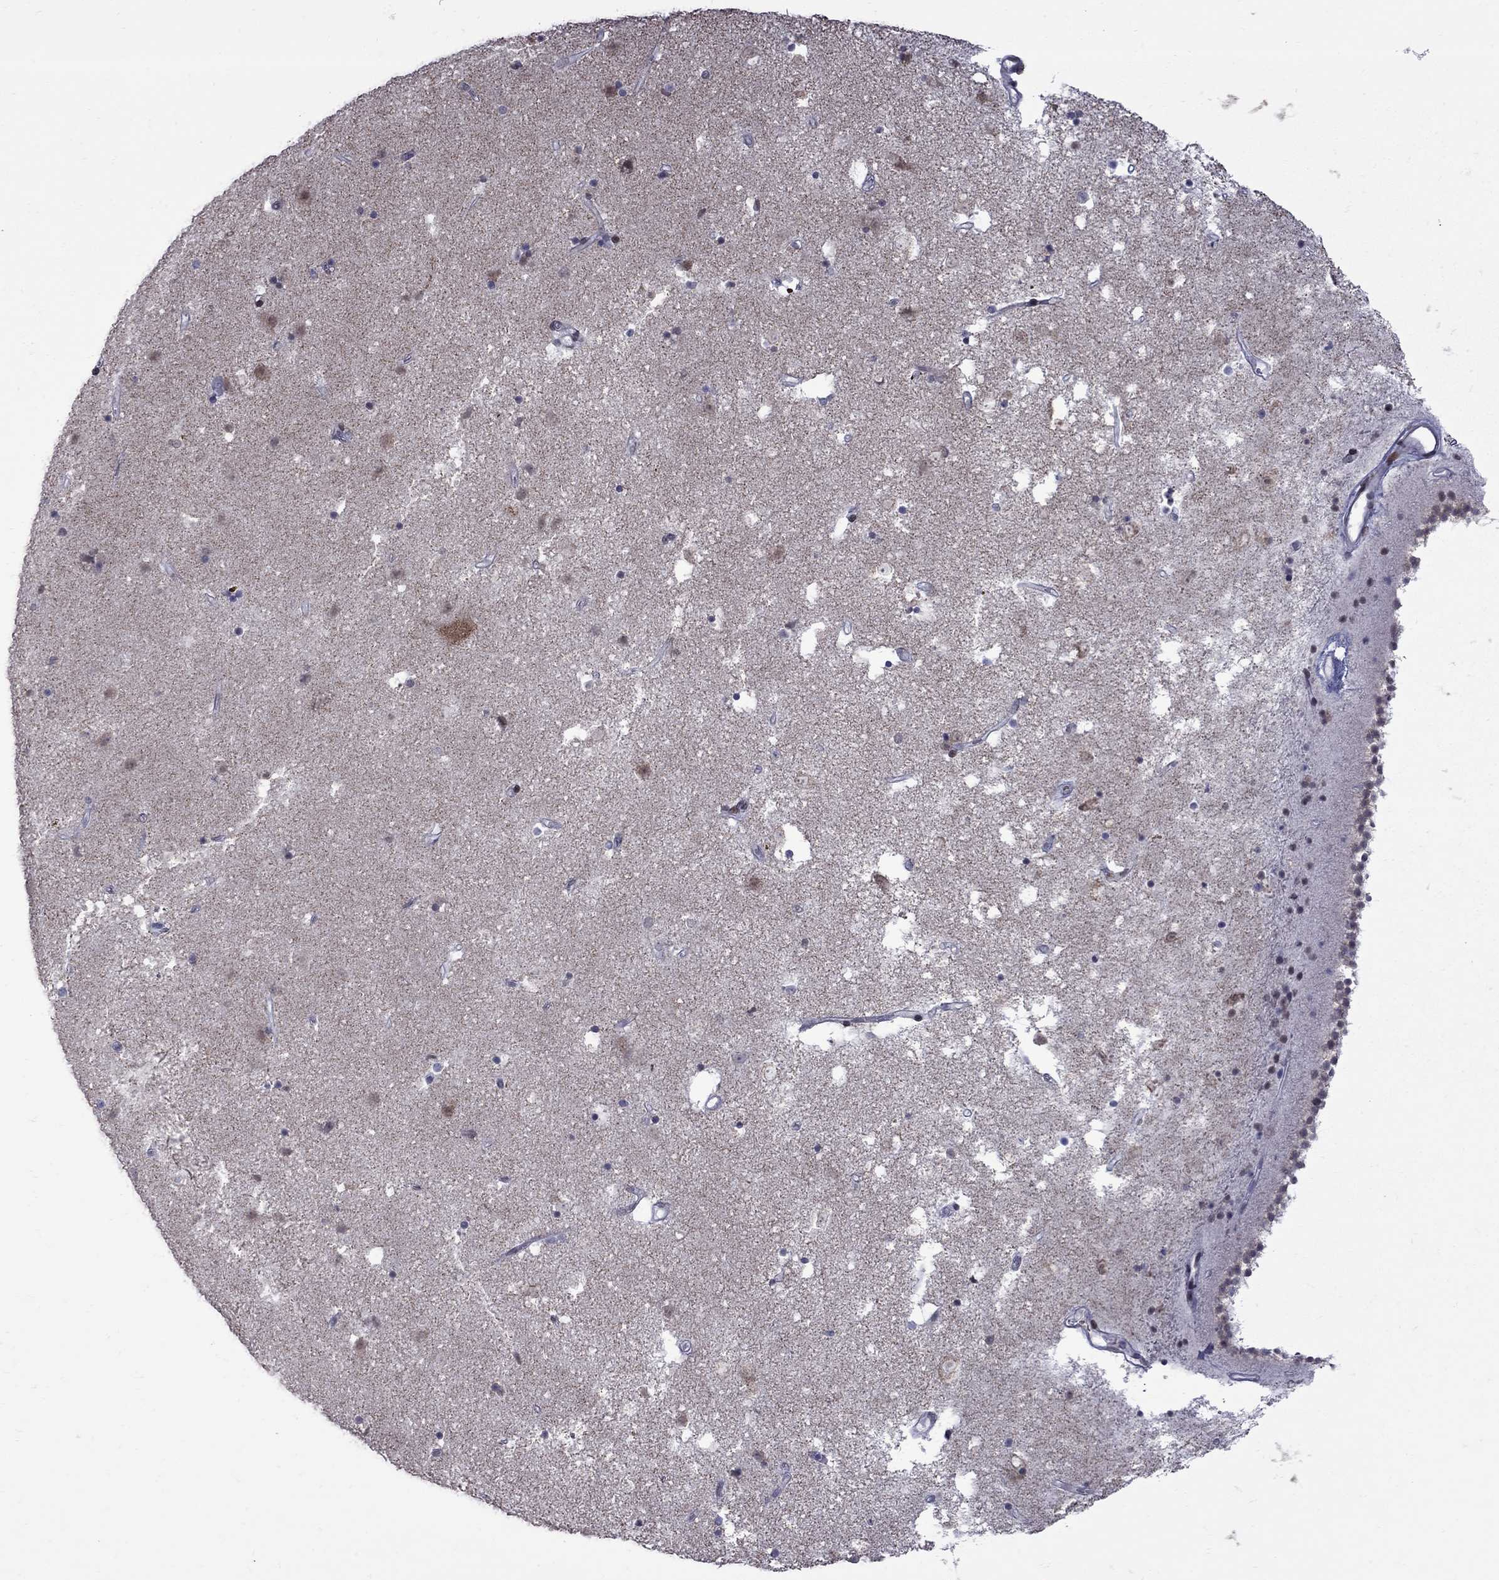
{"staining": {"intensity": "negative", "quantity": "none", "location": "none"}, "tissue": "caudate", "cell_type": "Glial cells", "image_type": "normal", "snomed": [{"axis": "morphology", "description": "Normal tissue, NOS"}, {"axis": "topography", "description": "Lateral ventricle wall"}], "caption": "DAB immunohistochemical staining of benign human caudate exhibits no significant positivity in glial cells. Brightfield microscopy of IHC stained with DAB (3,3'-diaminobenzidine) (brown) and hematoxylin (blue), captured at high magnification.", "gene": "CLTCL1", "patient": {"sex": "female", "age": 71}}